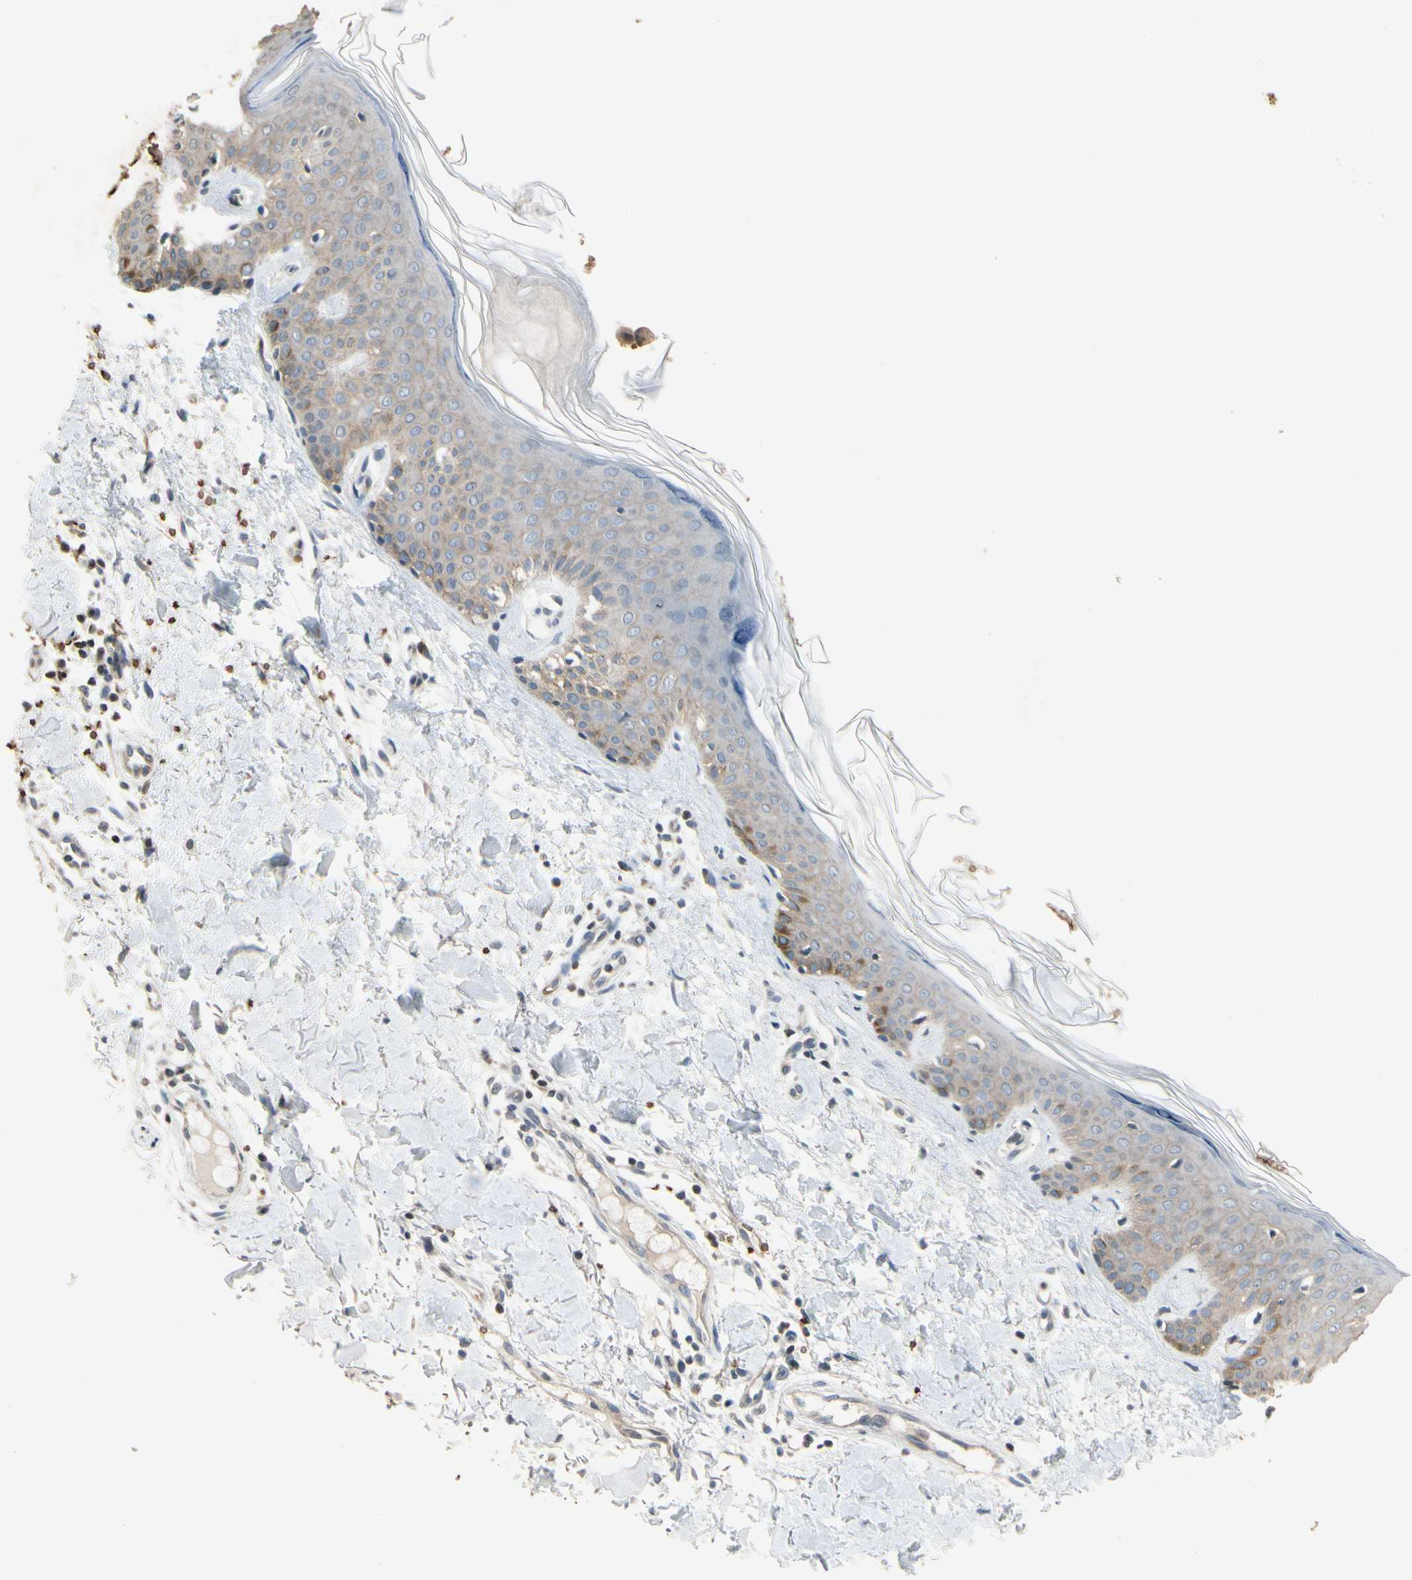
{"staining": {"intensity": "negative", "quantity": "none", "location": "none"}, "tissue": "skin", "cell_type": "Fibroblasts", "image_type": "normal", "snomed": [{"axis": "morphology", "description": "Normal tissue, NOS"}, {"axis": "topography", "description": "Skin"}], "caption": "IHC histopathology image of normal skin: human skin stained with DAB (3,3'-diaminobenzidine) displays no significant protein expression in fibroblasts. (Brightfield microscopy of DAB IHC at high magnification).", "gene": "GYPC", "patient": {"sex": "male", "age": 67}}